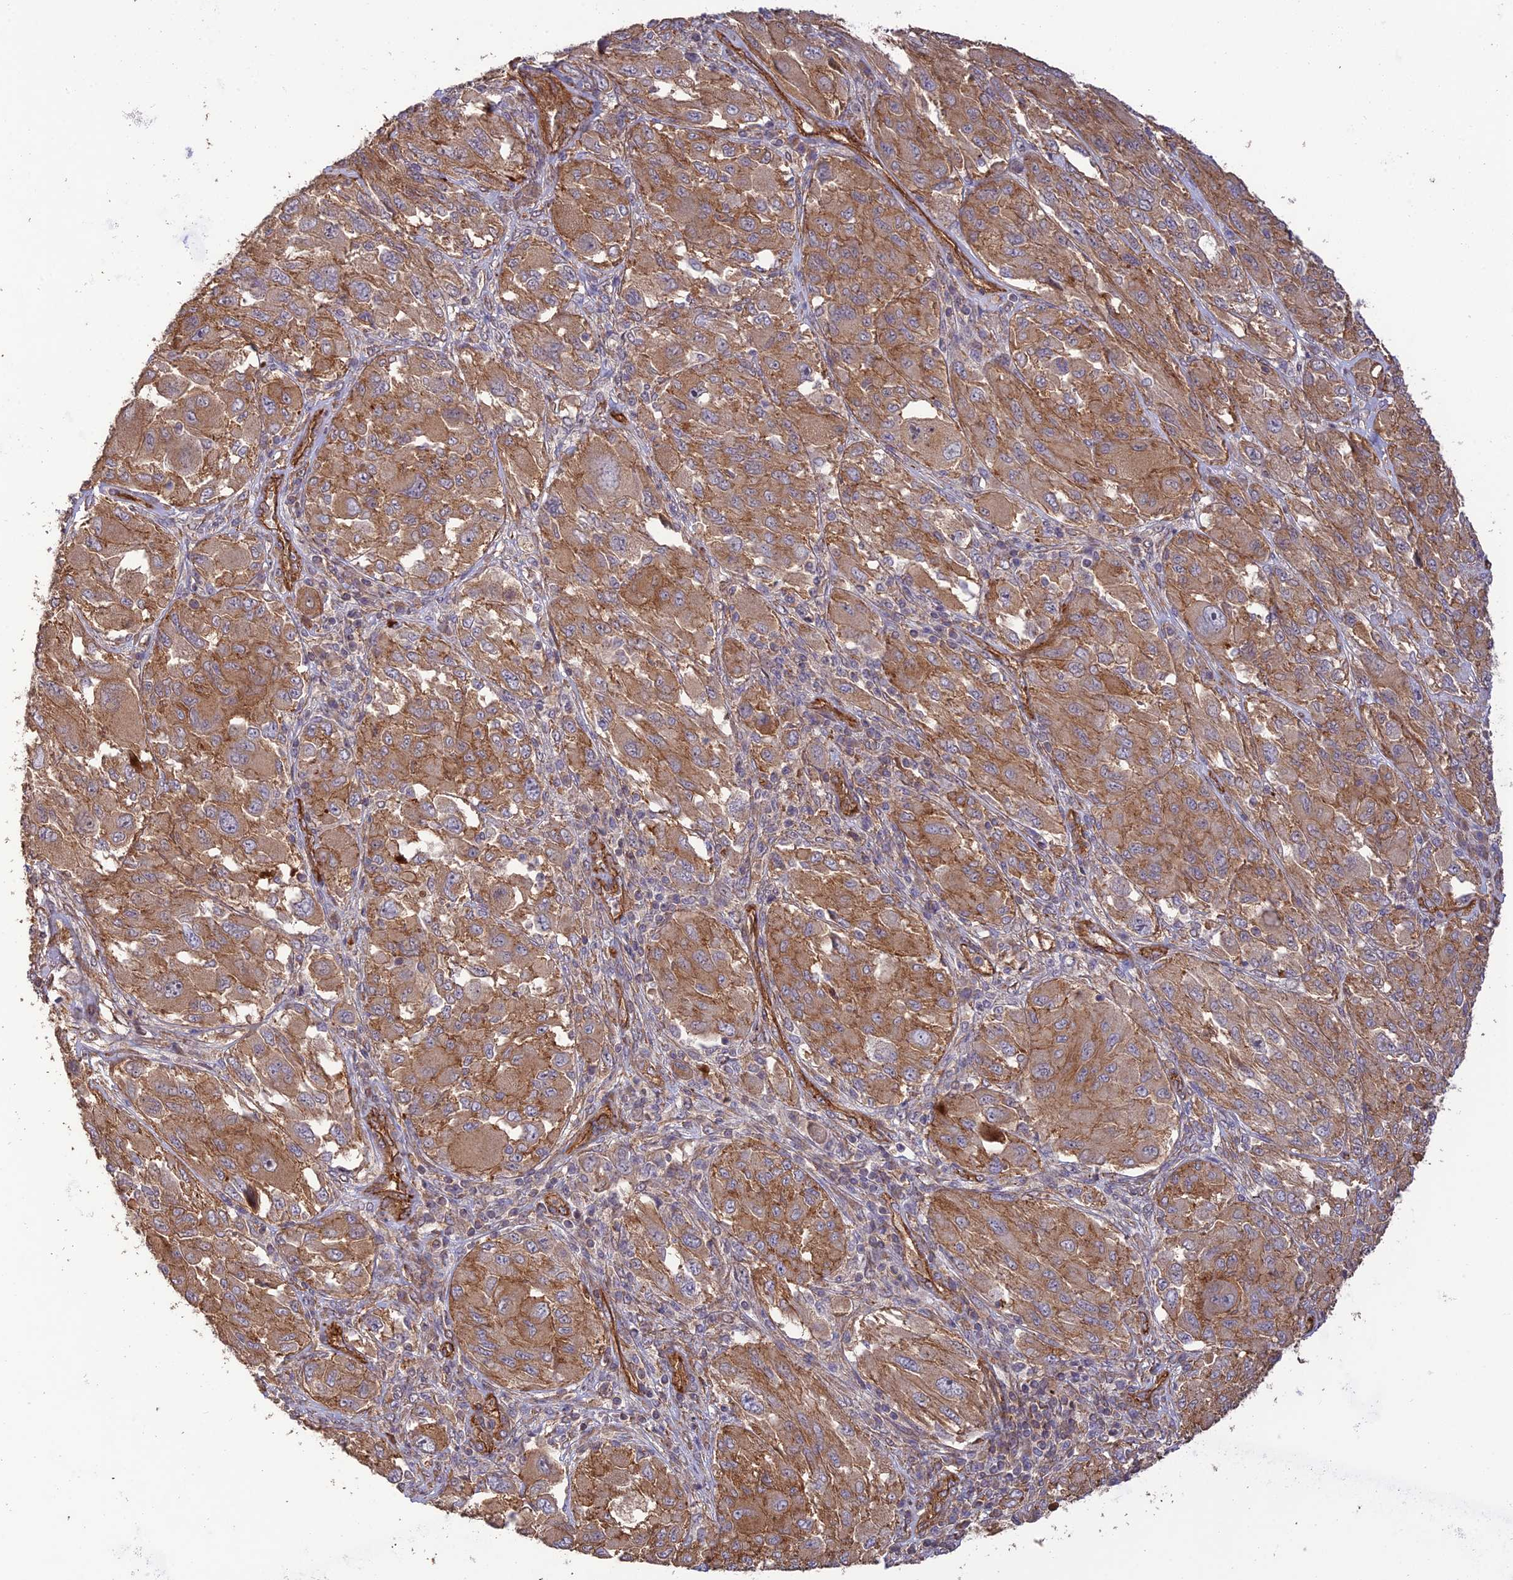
{"staining": {"intensity": "moderate", "quantity": ">75%", "location": "cytoplasmic/membranous"}, "tissue": "melanoma", "cell_type": "Tumor cells", "image_type": "cancer", "snomed": [{"axis": "morphology", "description": "Malignant melanoma, NOS"}, {"axis": "topography", "description": "Skin"}], "caption": "The histopathology image displays immunohistochemical staining of malignant melanoma. There is moderate cytoplasmic/membranous expression is seen in about >75% of tumor cells.", "gene": "HOMER2", "patient": {"sex": "female", "age": 91}}